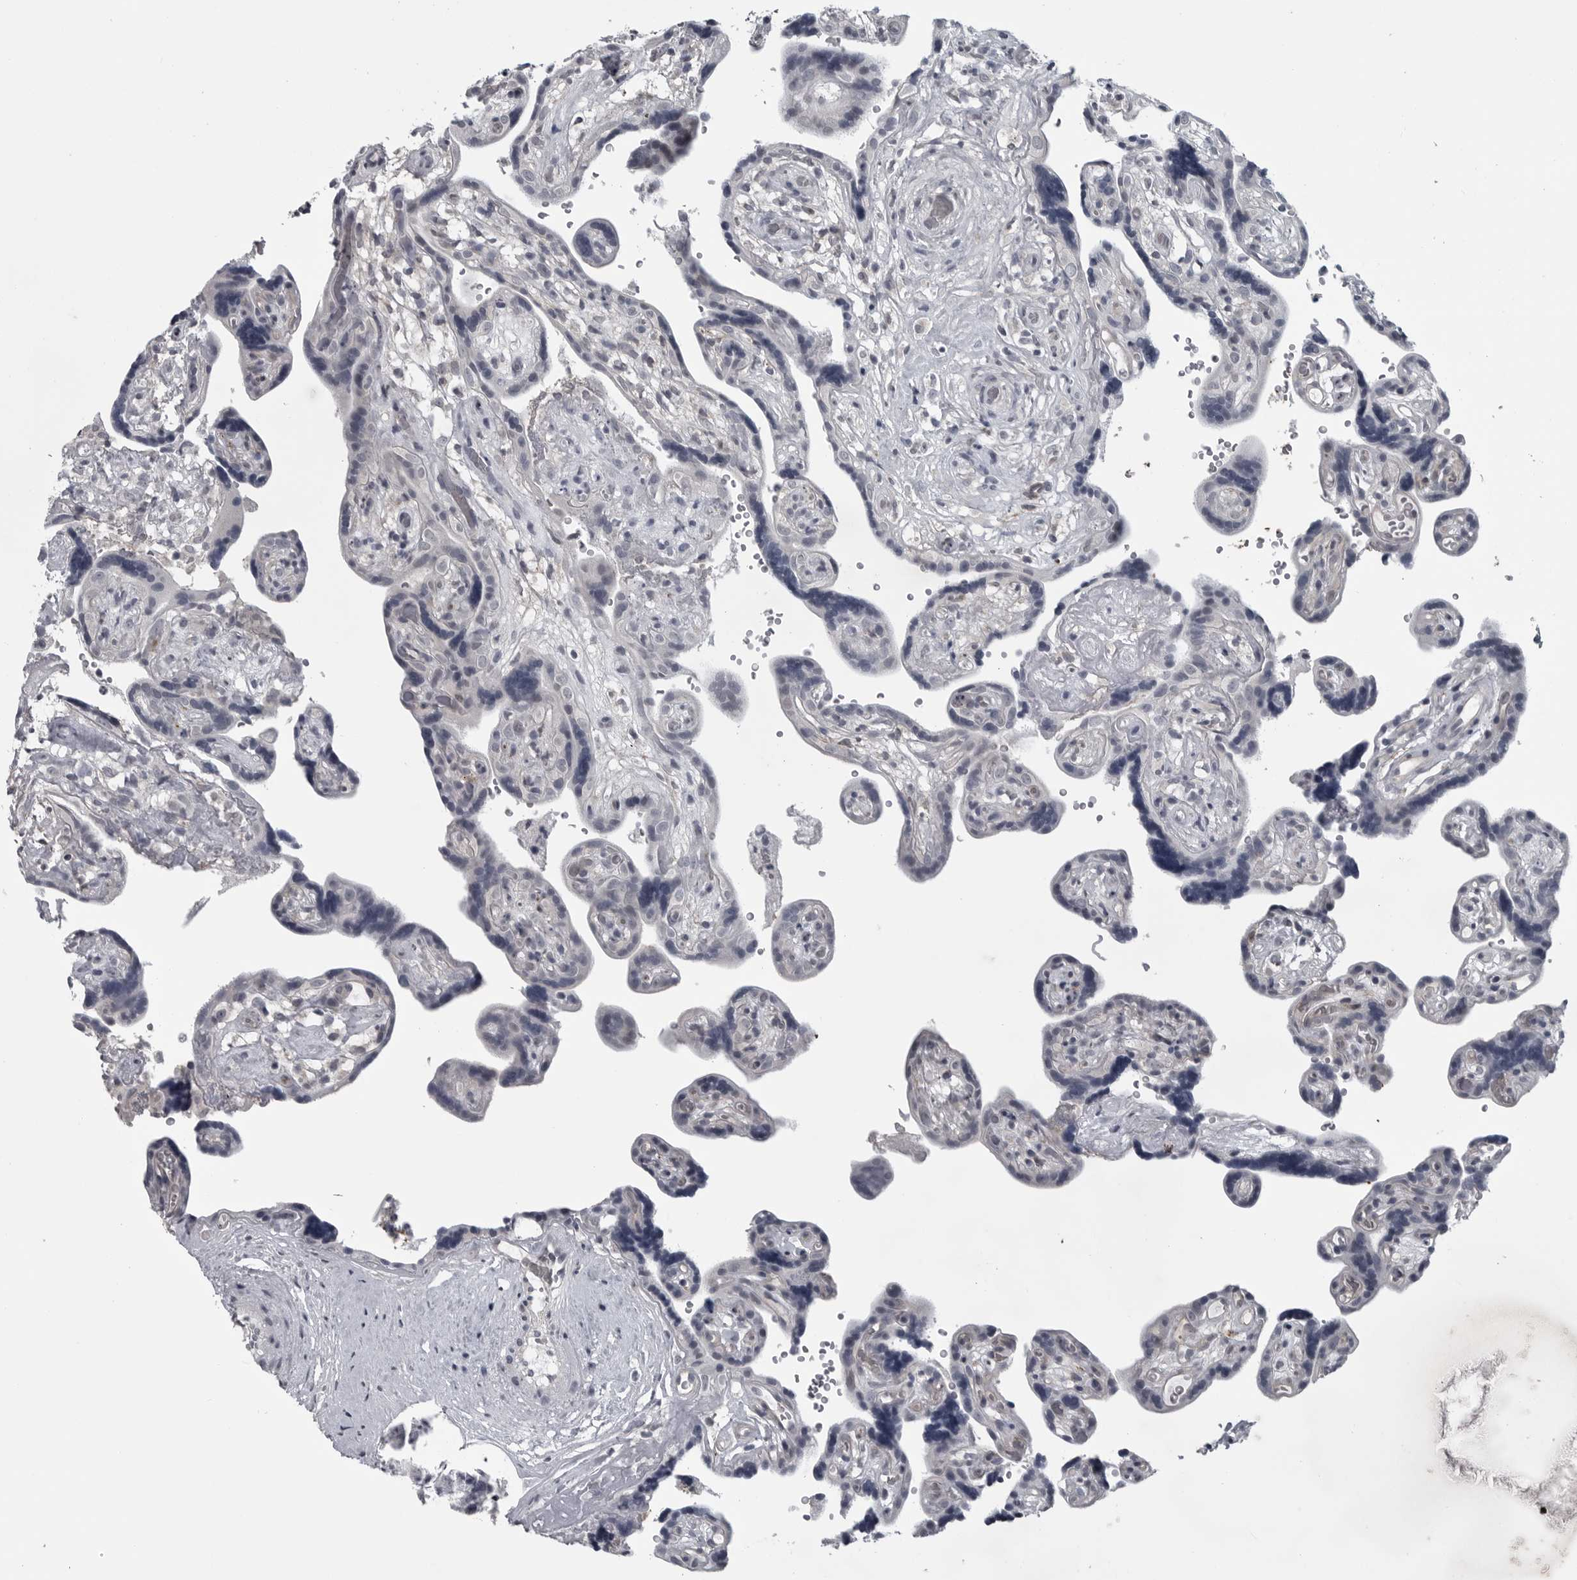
{"staining": {"intensity": "negative", "quantity": "none", "location": "none"}, "tissue": "placenta", "cell_type": "Decidual cells", "image_type": "normal", "snomed": [{"axis": "morphology", "description": "Normal tissue, NOS"}, {"axis": "topography", "description": "Placenta"}], "caption": "A high-resolution image shows immunohistochemistry staining of benign placenta, which demonstrates no significant positivity in decidual cells. (Immunohistochemistry, brightfield microscopy, high magnification).", "gene": "LYSMD1", "patient": {"sex": "female", "age": 30}}